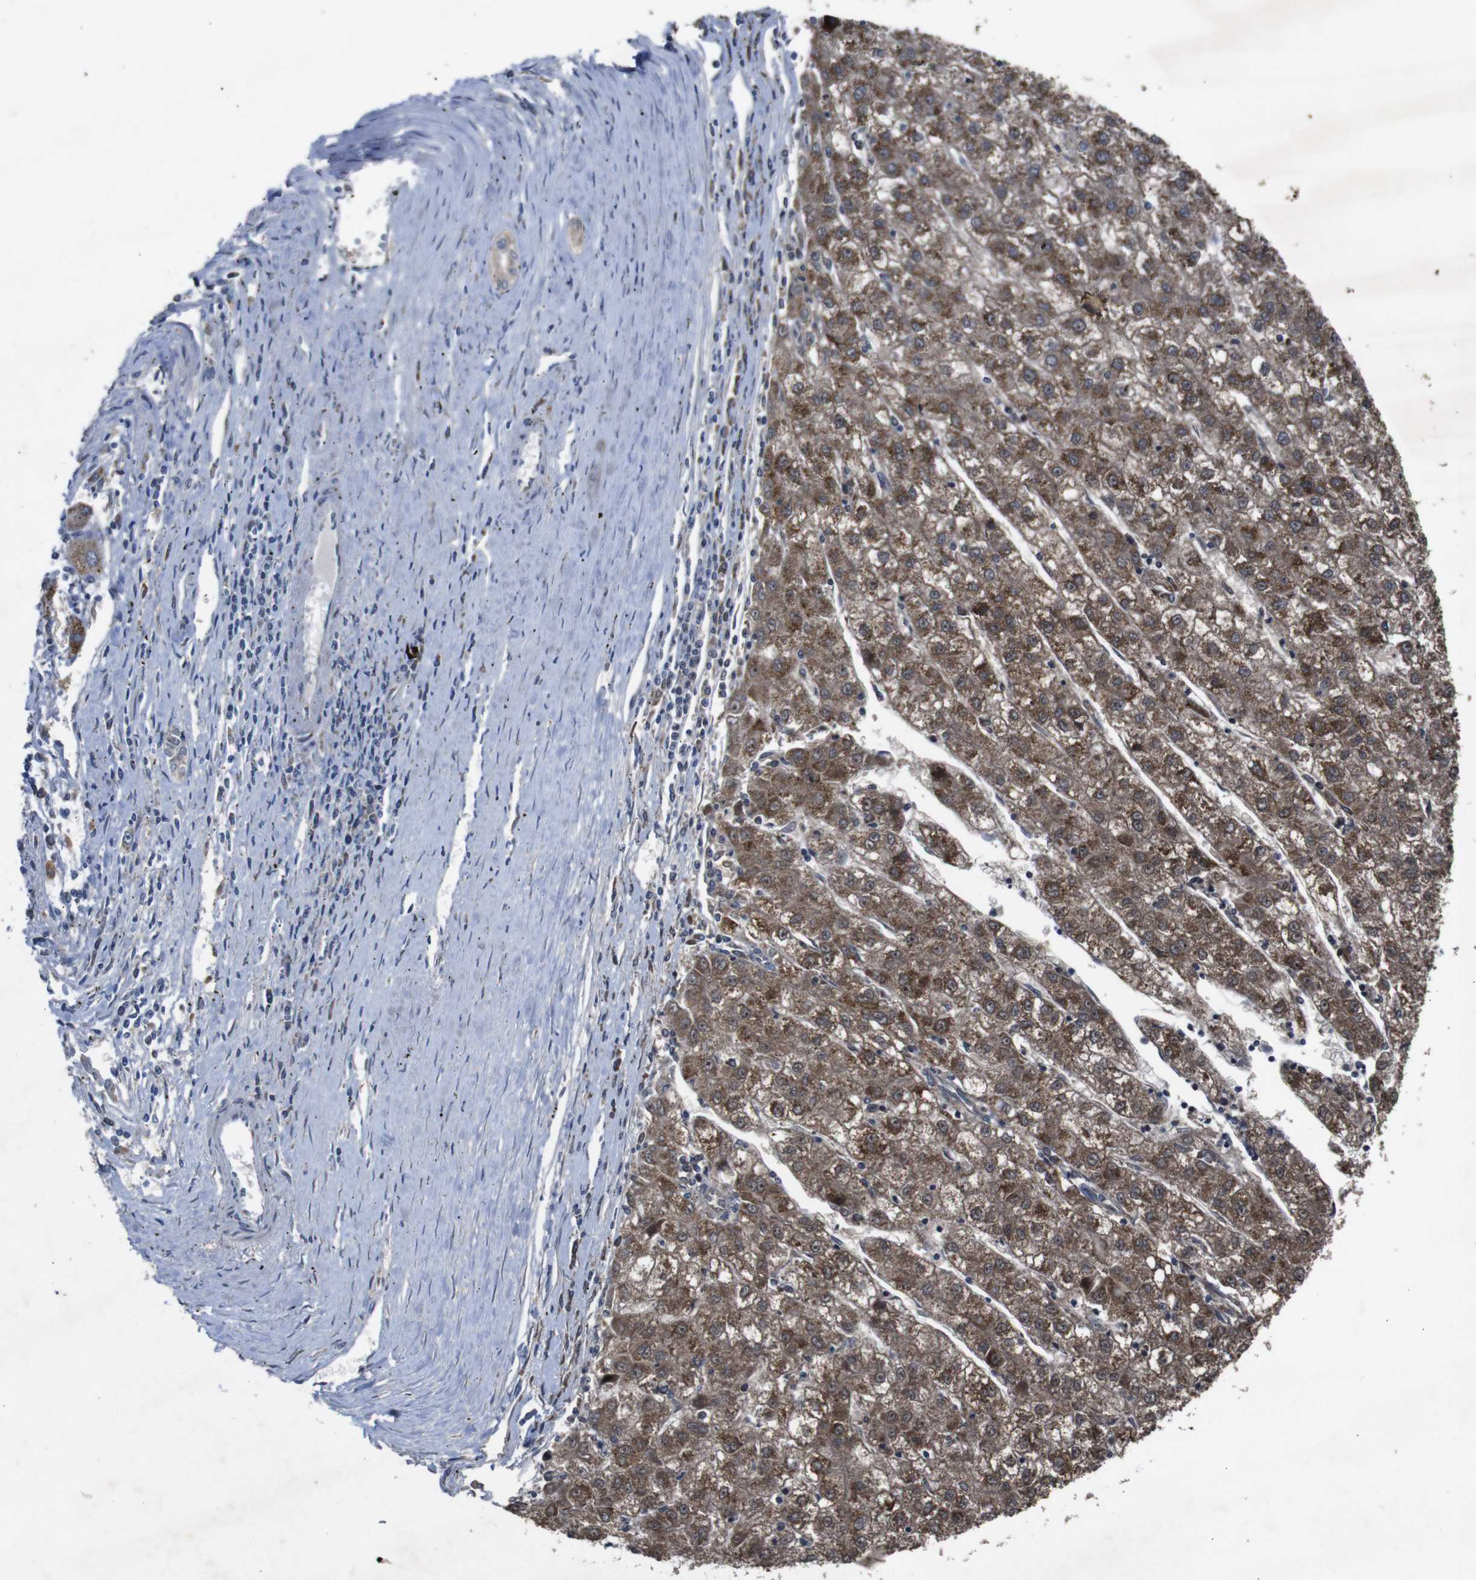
{"staining": {"intensity": "moderate", "quantity": ">75%", "location": "cytoplasmic/membranous"}, "tissue": "liver cancer", "cell_type": "Tumor cells", "image_type": "cancer", "snomed": [{"axis": "morphology", "description": "Carcinoma, Hepatocellular, NOS"}, {"axis": "topography", "description": "Liver"}], "caption": "Moderate cytoplasmic/membranous staining for a protein is appreciated in about >75% of tumor cells of liver cancer using IHC.", "gene": "CHST10", "patient": {"sex": "male", "age": 72}}